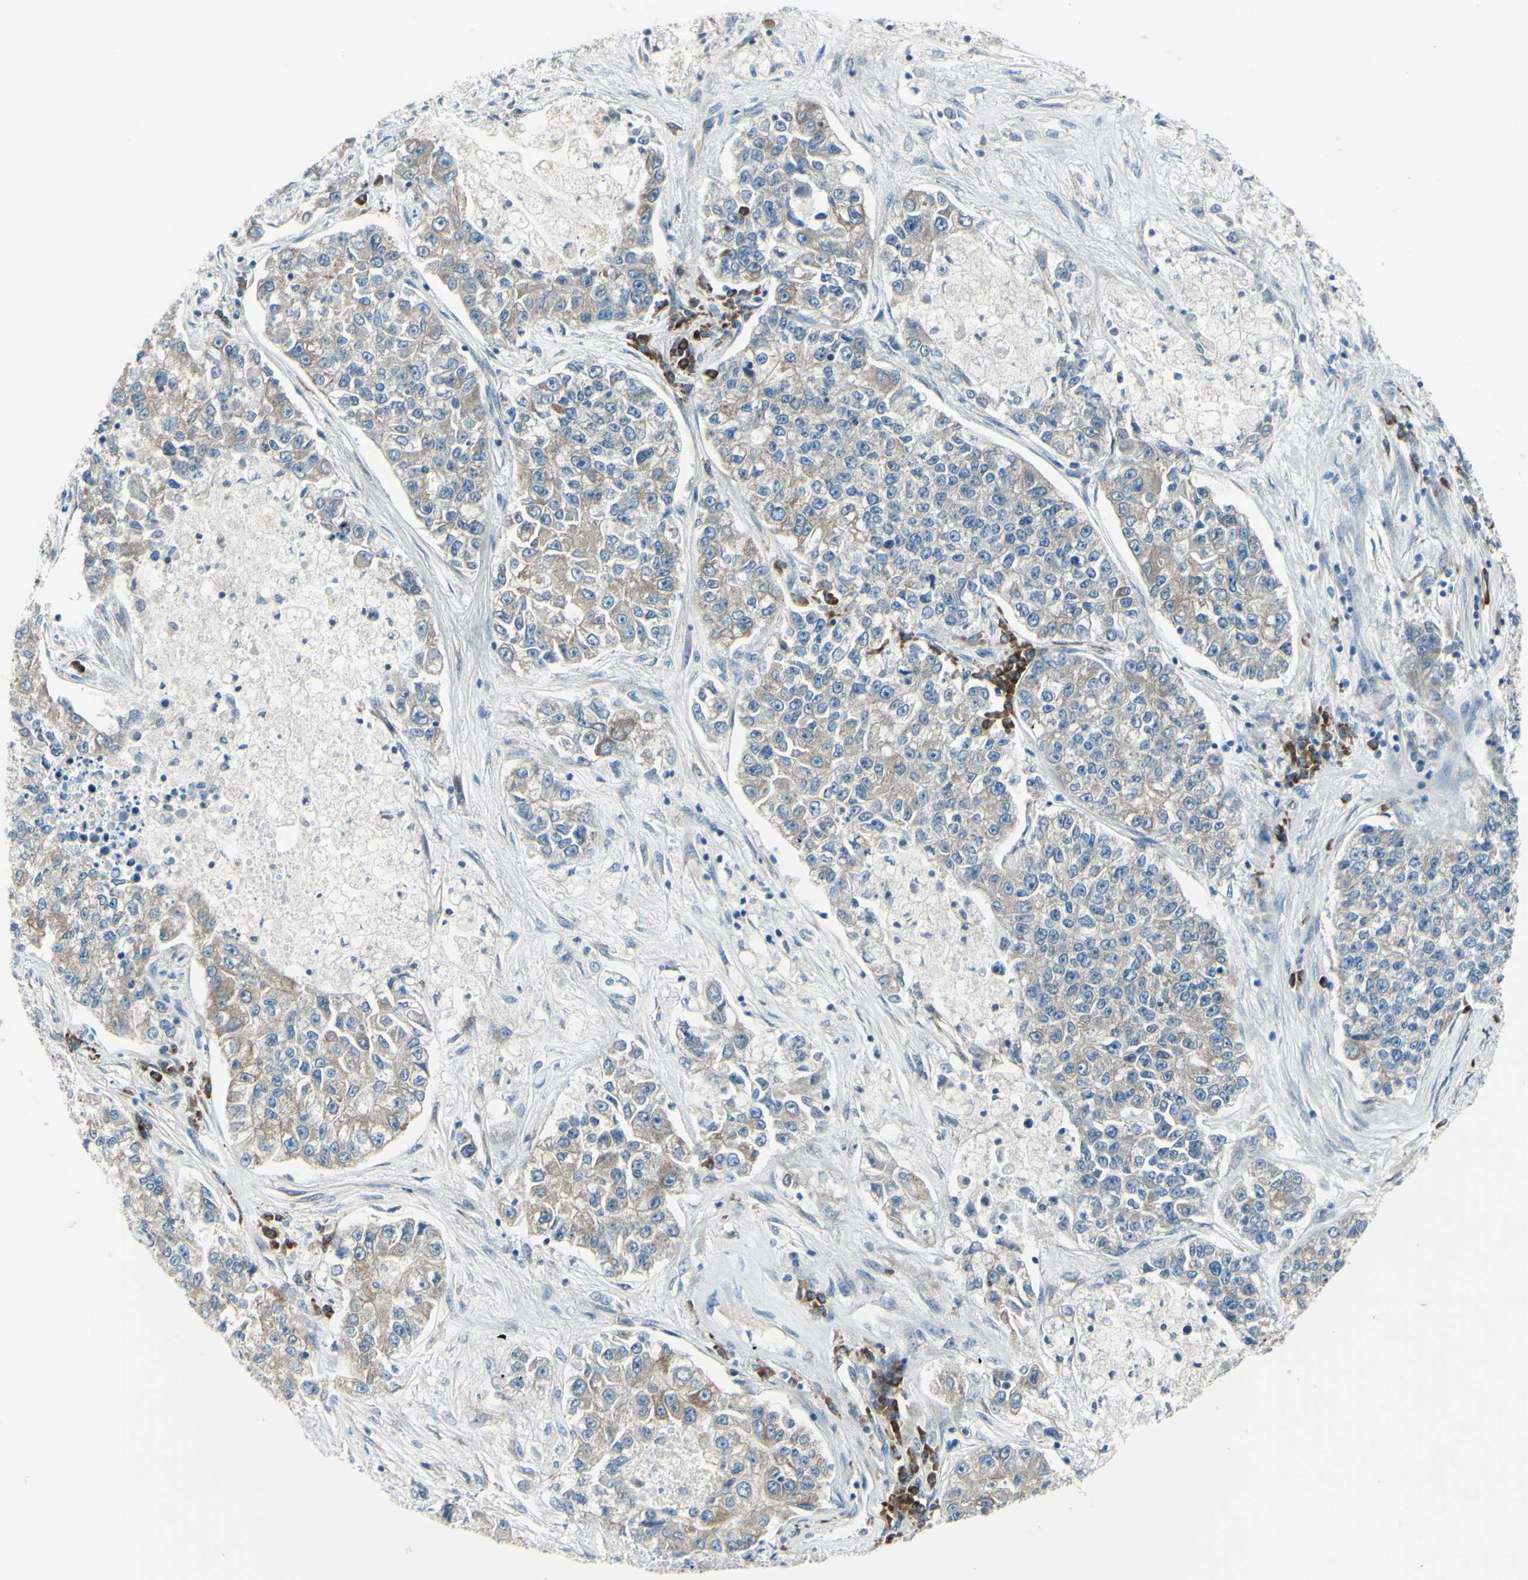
{"staining": {"intensity": "weak", "quantity": ">75%", "location": "cytoplasmic/membranous"}, "tissue": "lung cancer", "cell_type": "Tumor cells", "image_type": "cancer", "snomed": [{"axis": "morphology", "description": "Adenocarcinoma, NOS"}, {"axis": "topography", "description": "Lung"}], "caption": "Brown immunohistochemical staining in human adenocarcinoma (lung) demonstrates weak cytoplasmic/membranous staining in approximately >75% of tumor cells.", "gene": "SELENOS", "patient": {"sex": "male", "age": 49}}